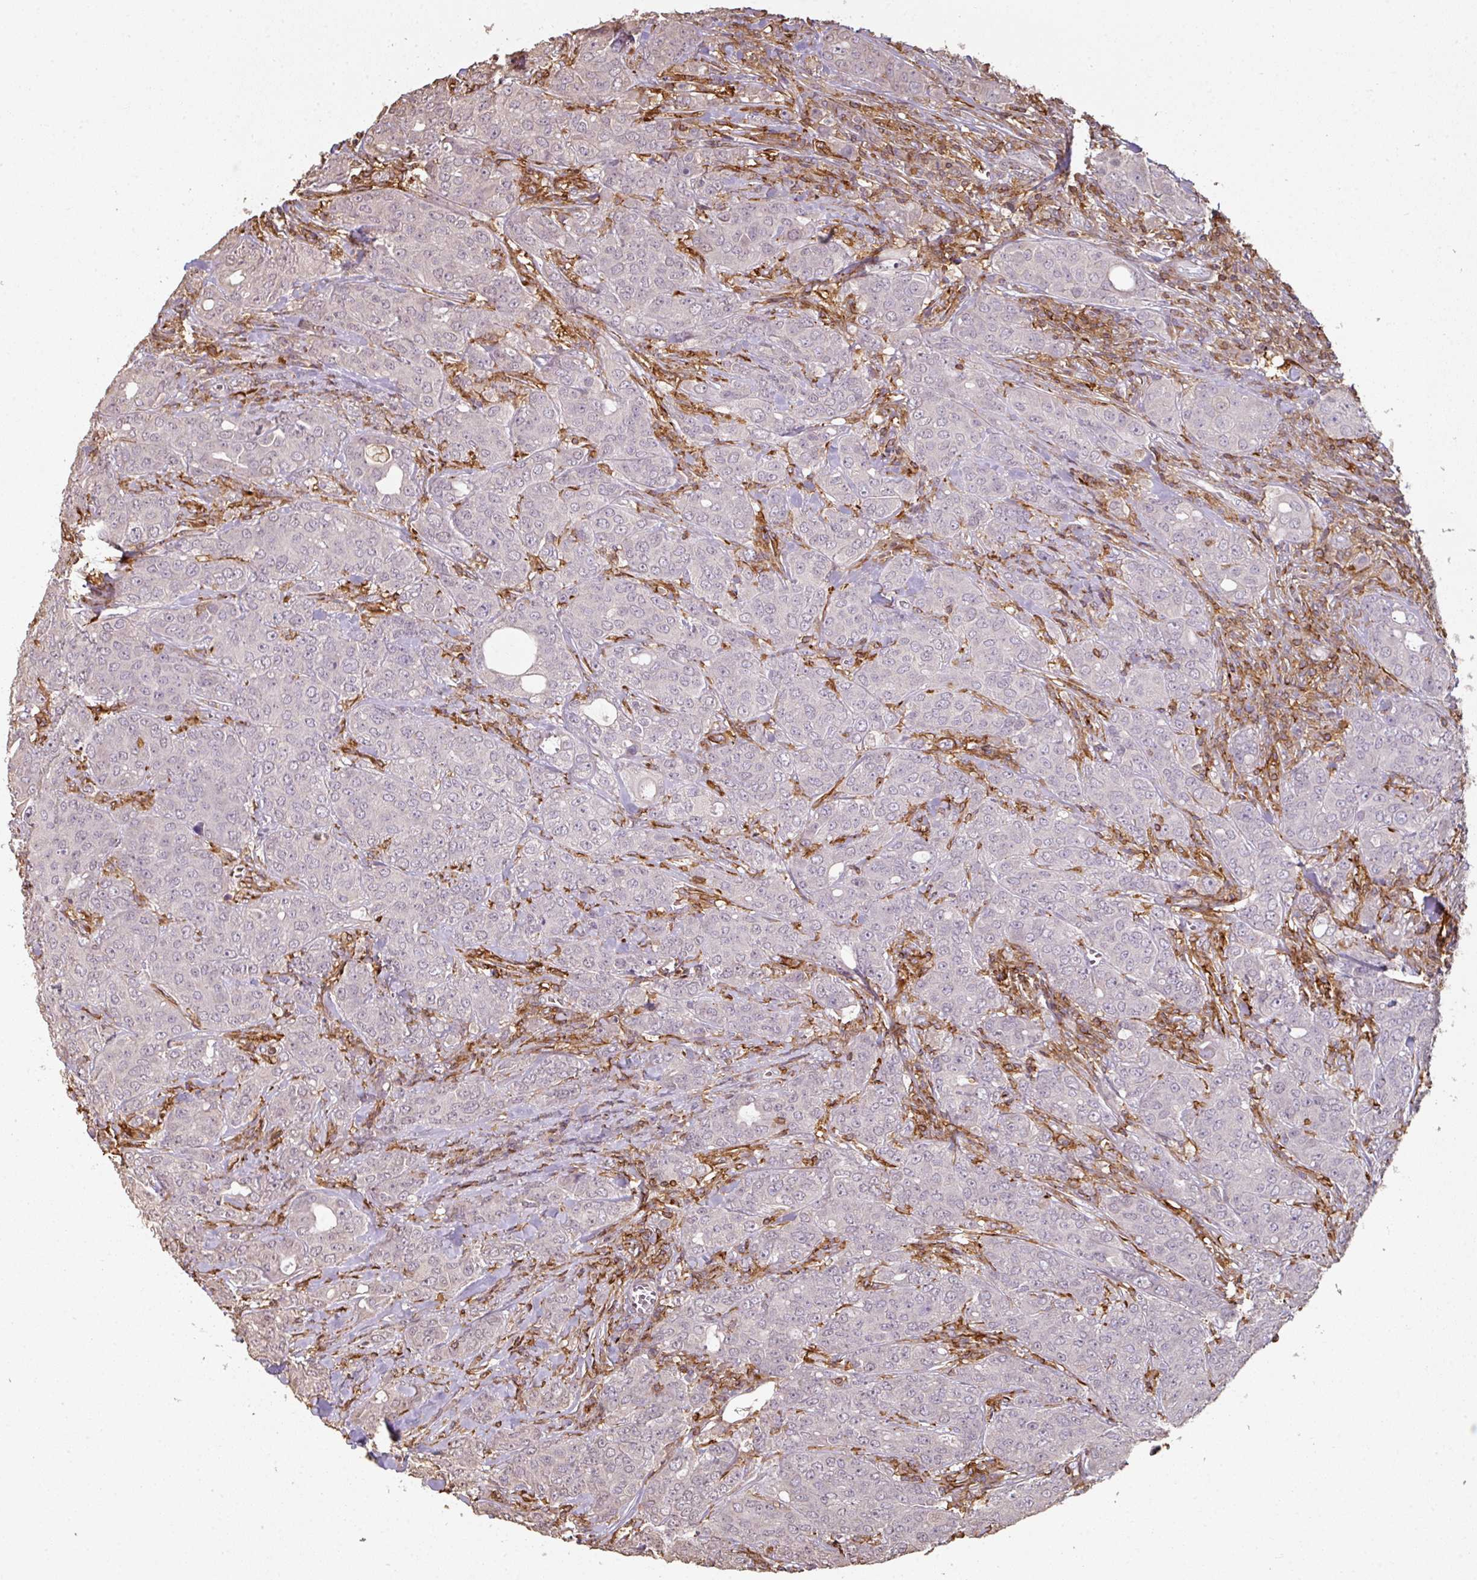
{"staining": {"intensity": "negative", "quantity": "none", "location": "none"}, "tissue": "breast cancer", "cell_type": "Tumor cells", "image_type": "cancer", "snomed": [{"axis": "morphology", "description": "Duct carcinoma"}, {"axis": "topography", "description": "Breast"}], "caption": "Image shows no significant protein staining in tumor cells of invasive ductal carcinoma (breast).", "gene": "OLFML2B", "patient": {"sex": "female", "age": 43}}